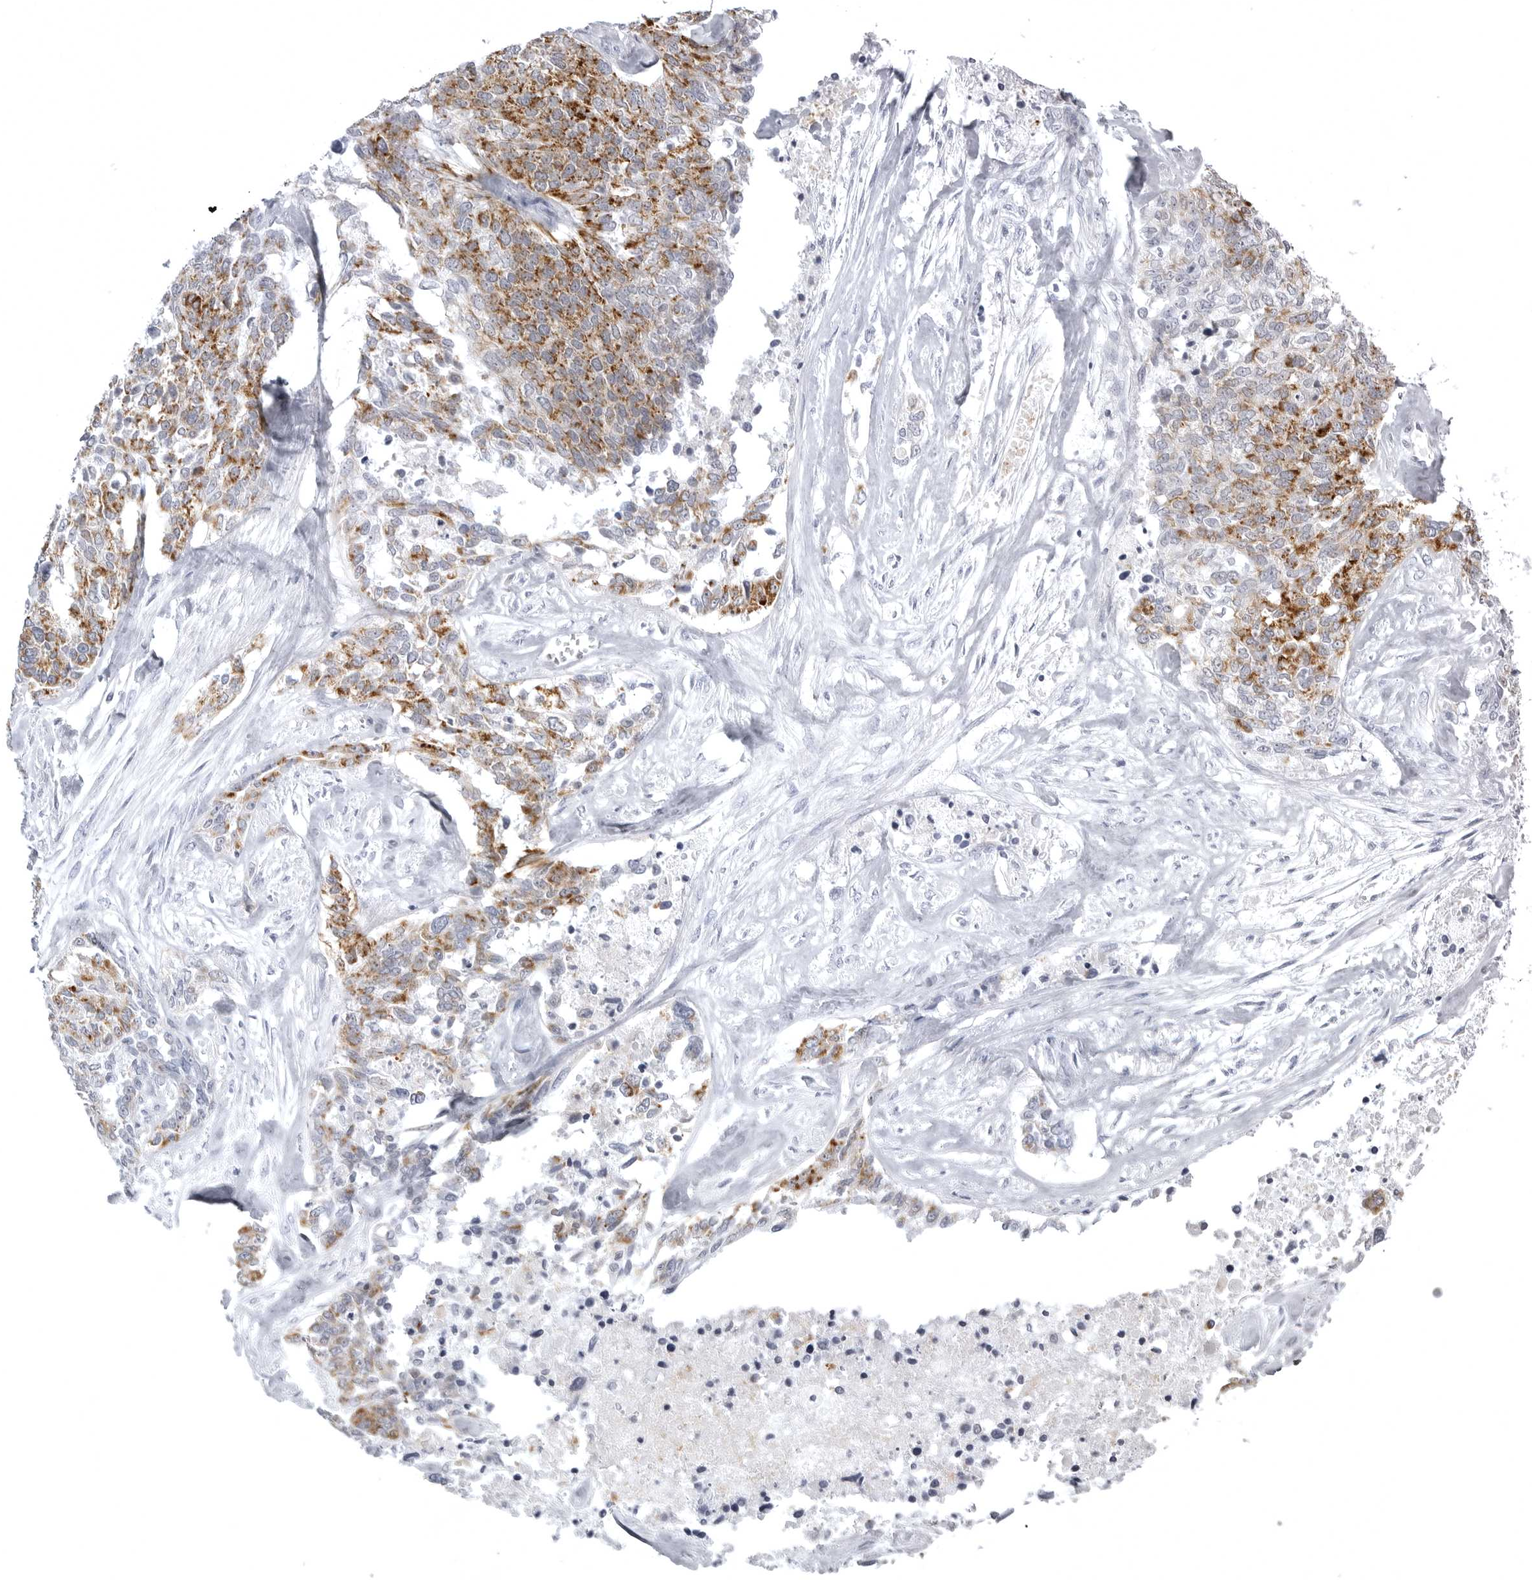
{"staining": {"intensity": "moderate", "quantity": ">75%", "location": "cytoplasmic/membranous"}, "tissue": "ovarian cancer", "cell_type": "Tumor cells", "image_type": "cancer", "snomed": [{"axis": "morphology", "description": "Cystadenocarcinoma, serous, NOS"}, {"axis": "topography", "description": "Ovary"}], "caption": "Protein expression analysis of ovarian serous cystadenocarcinoma demonstrates moderate cytoplasmic/membranous staining in approximately >75% of tumor cells. (Stains: DAB (3,3'-diaminobenzidine) in brown, nuclei in blue, Microscopy: brightfield microscopy at high magnification).", "gene": "TUFM", "patient": {"sex": "female", "age": 44}}